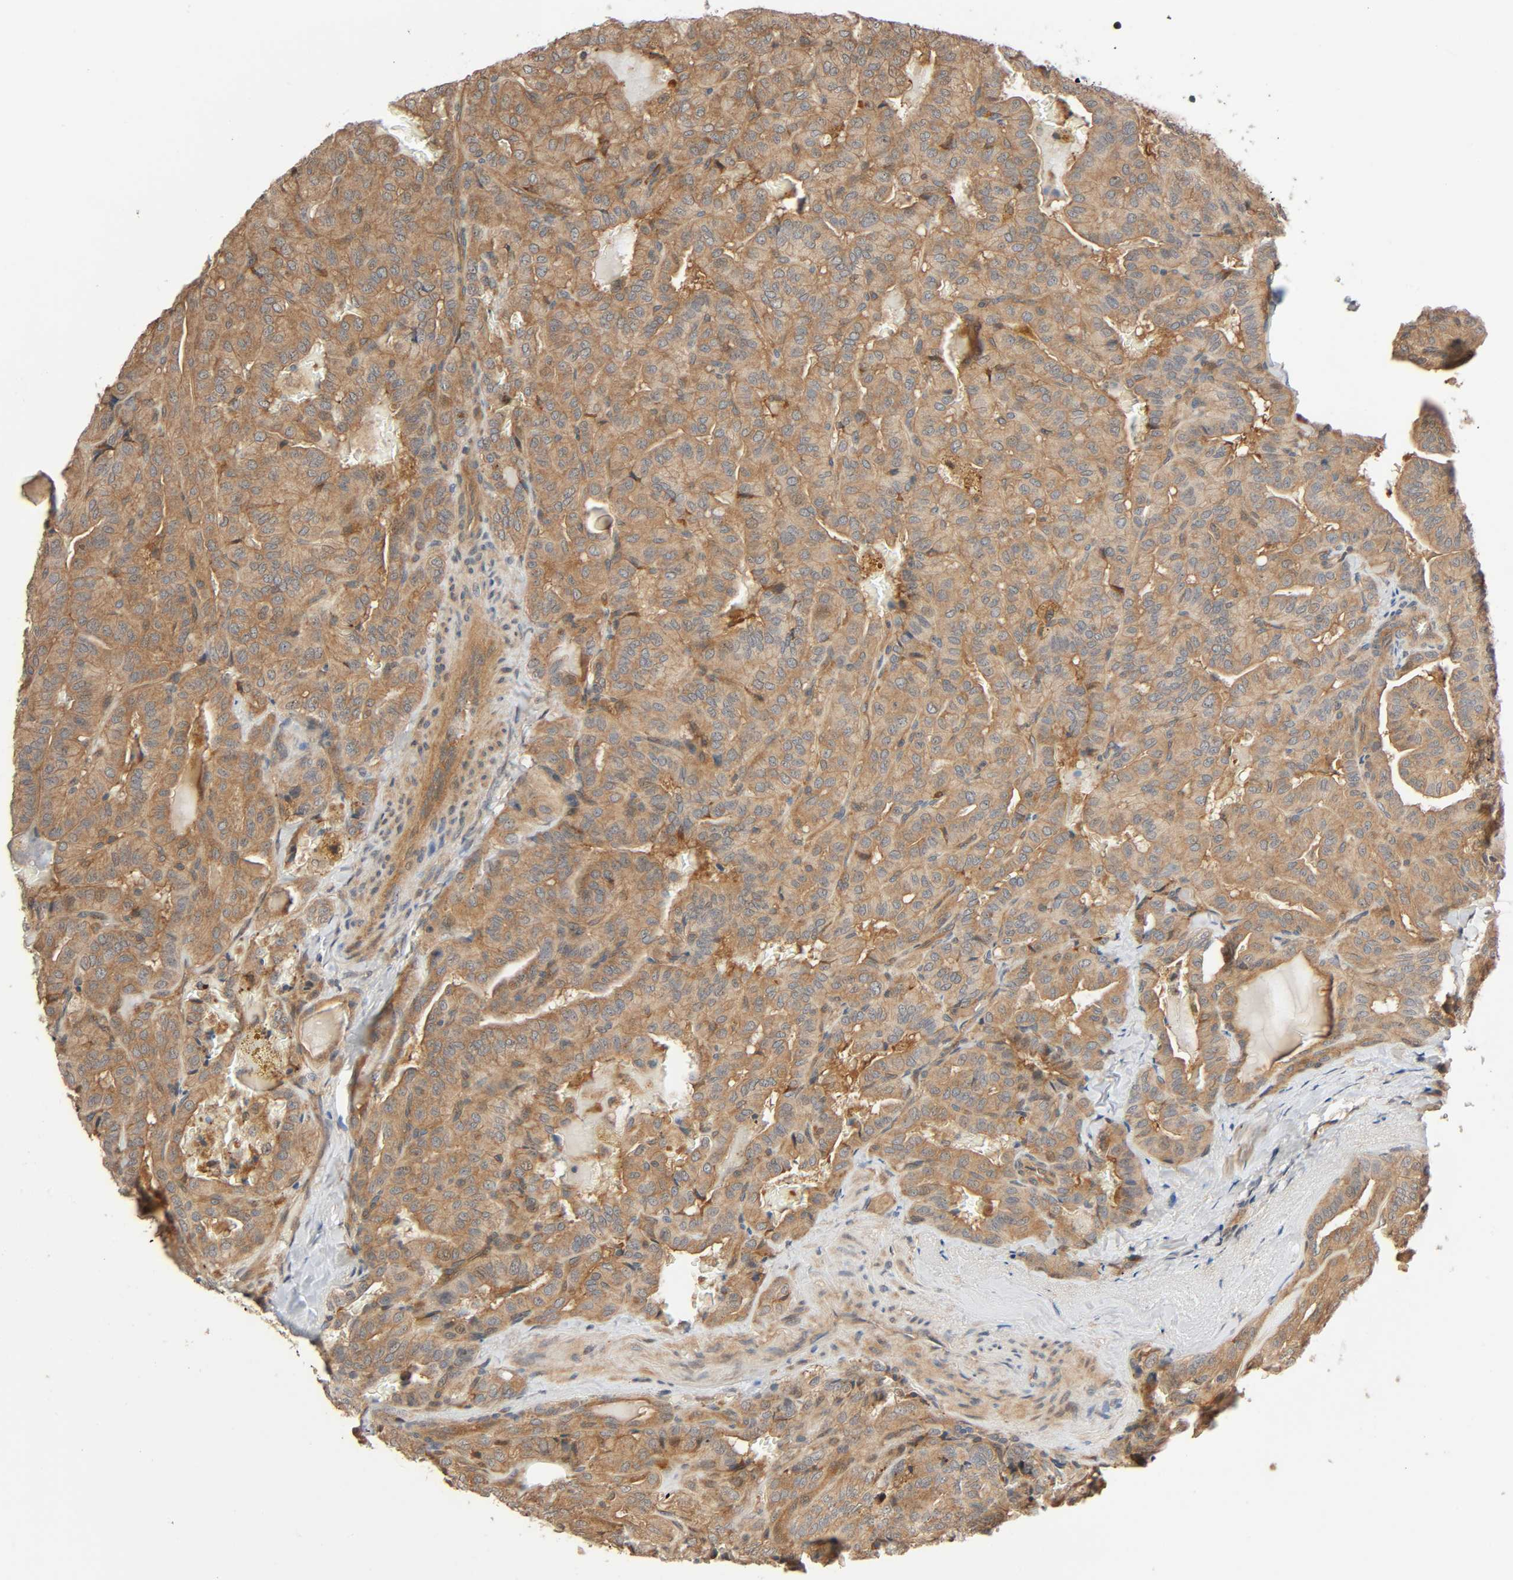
{"staining": {"intensity": "moderate", "quantity": ">75%", "location": "cytoplasmic/membranous"}, "tissue": "thyroid cancer", "cell_type": "Tumor cells", "image_type": "cancer", "snomed": [{"axis": "morphology", "description": "Papillary adenocarcinoma, NOS"}, {"axis": "topography", "description": "Thyroid gland"}], "caption": "DAB immunohistochemical staining of thyroid cancer reveals moderate cytoplasmic/membranous protein staining in about >75% of tumor cells.", "gene": "PPP2R1B", "patient": {"sex": "male", "age": 77}}